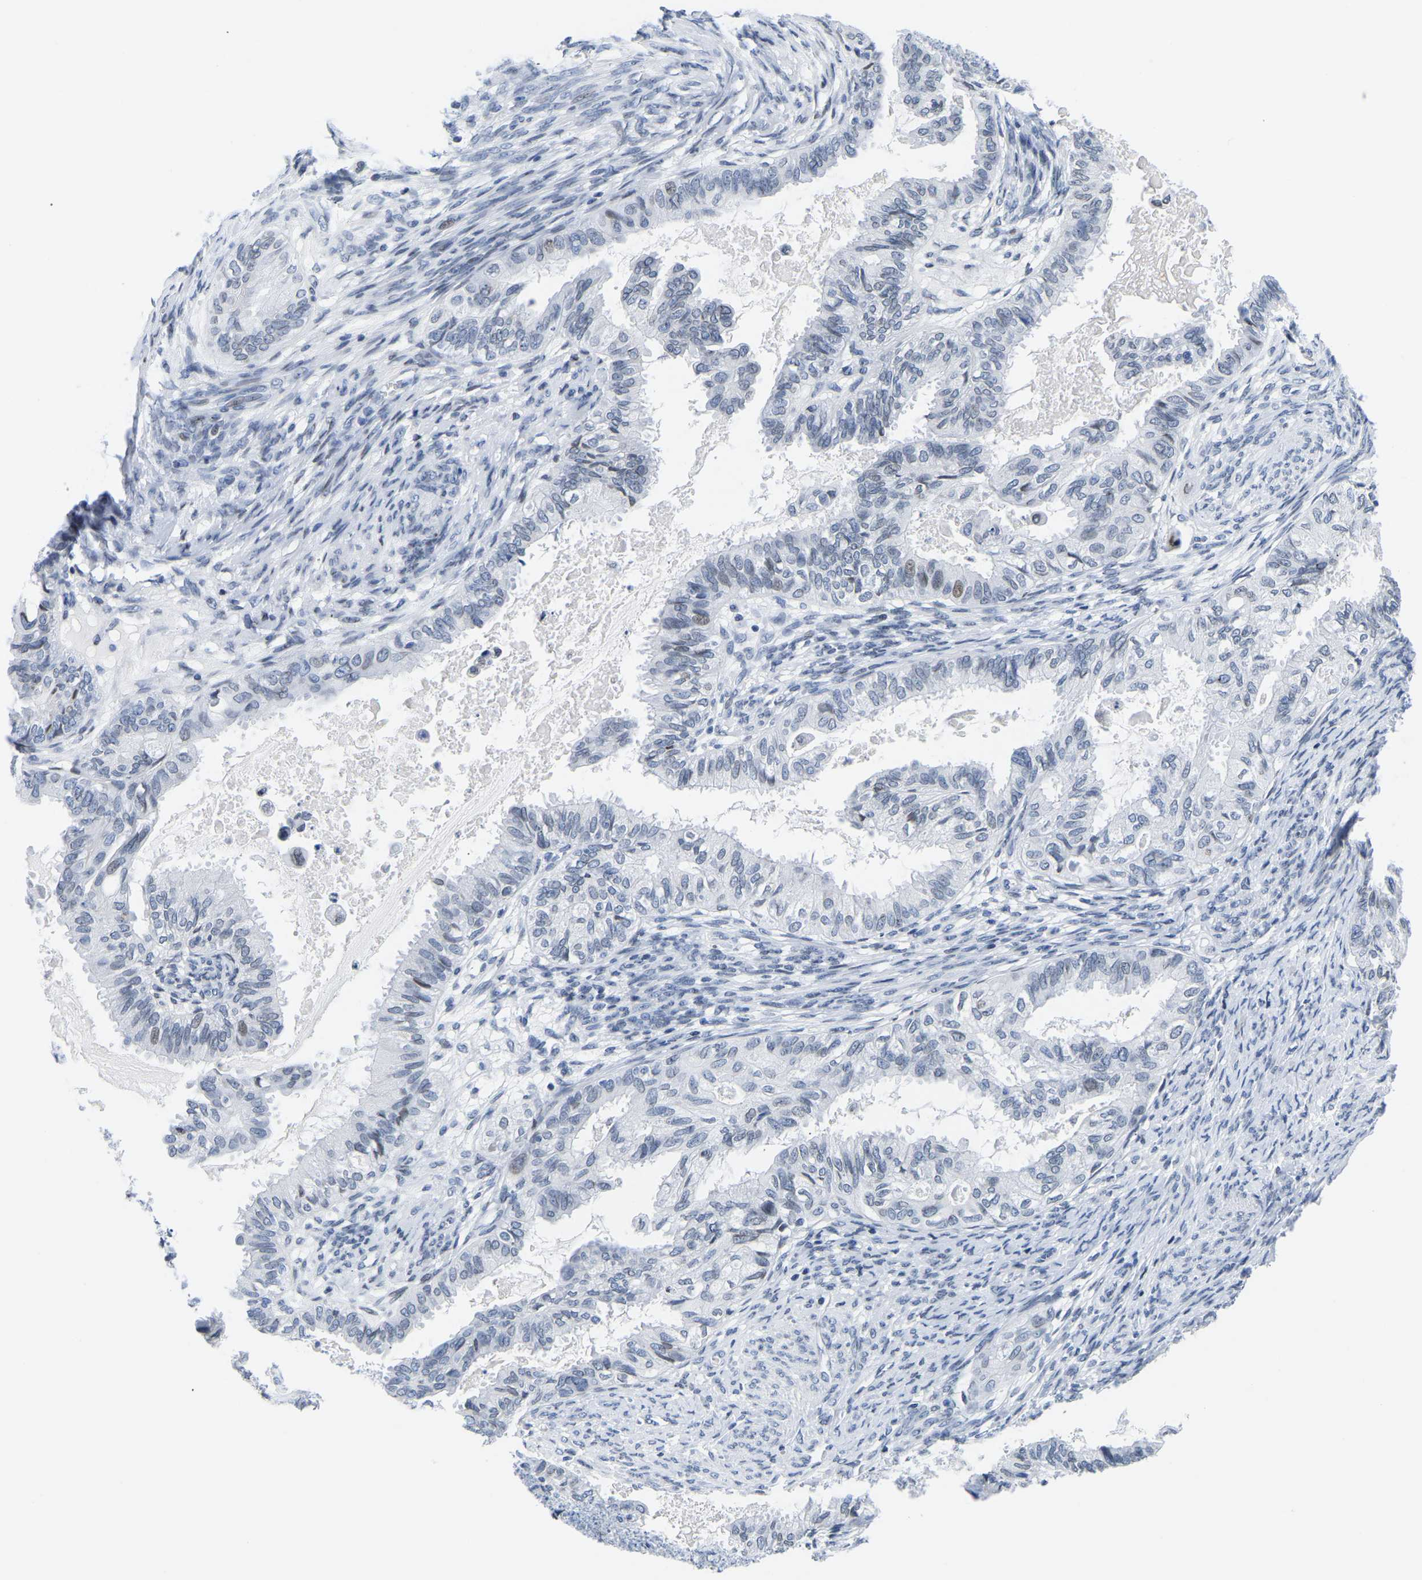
{"staining": {"intensity": "weak", "quantity": "<25%", "location": "nuclear"}, "tissue": "cervical cancer", "cell_type": "Tumor cells", "image_type": "cancer", "snomed": [{"axis": "morphology", "description": "Normal tissue, NOS"}, {"axis": "morphology", "description": "Adenocarcinoma, NOS"}, {"axis": "topography", "description": "Cervix"}, {"axis": "topography", "description": "Endometrium"}], "caption": "Micrograph shows no significant protein positivity in tumor cells of adenocarcinoma (cervical).", "gene": "UPK3A", "patient": {"sex": "female", "age": 86}}